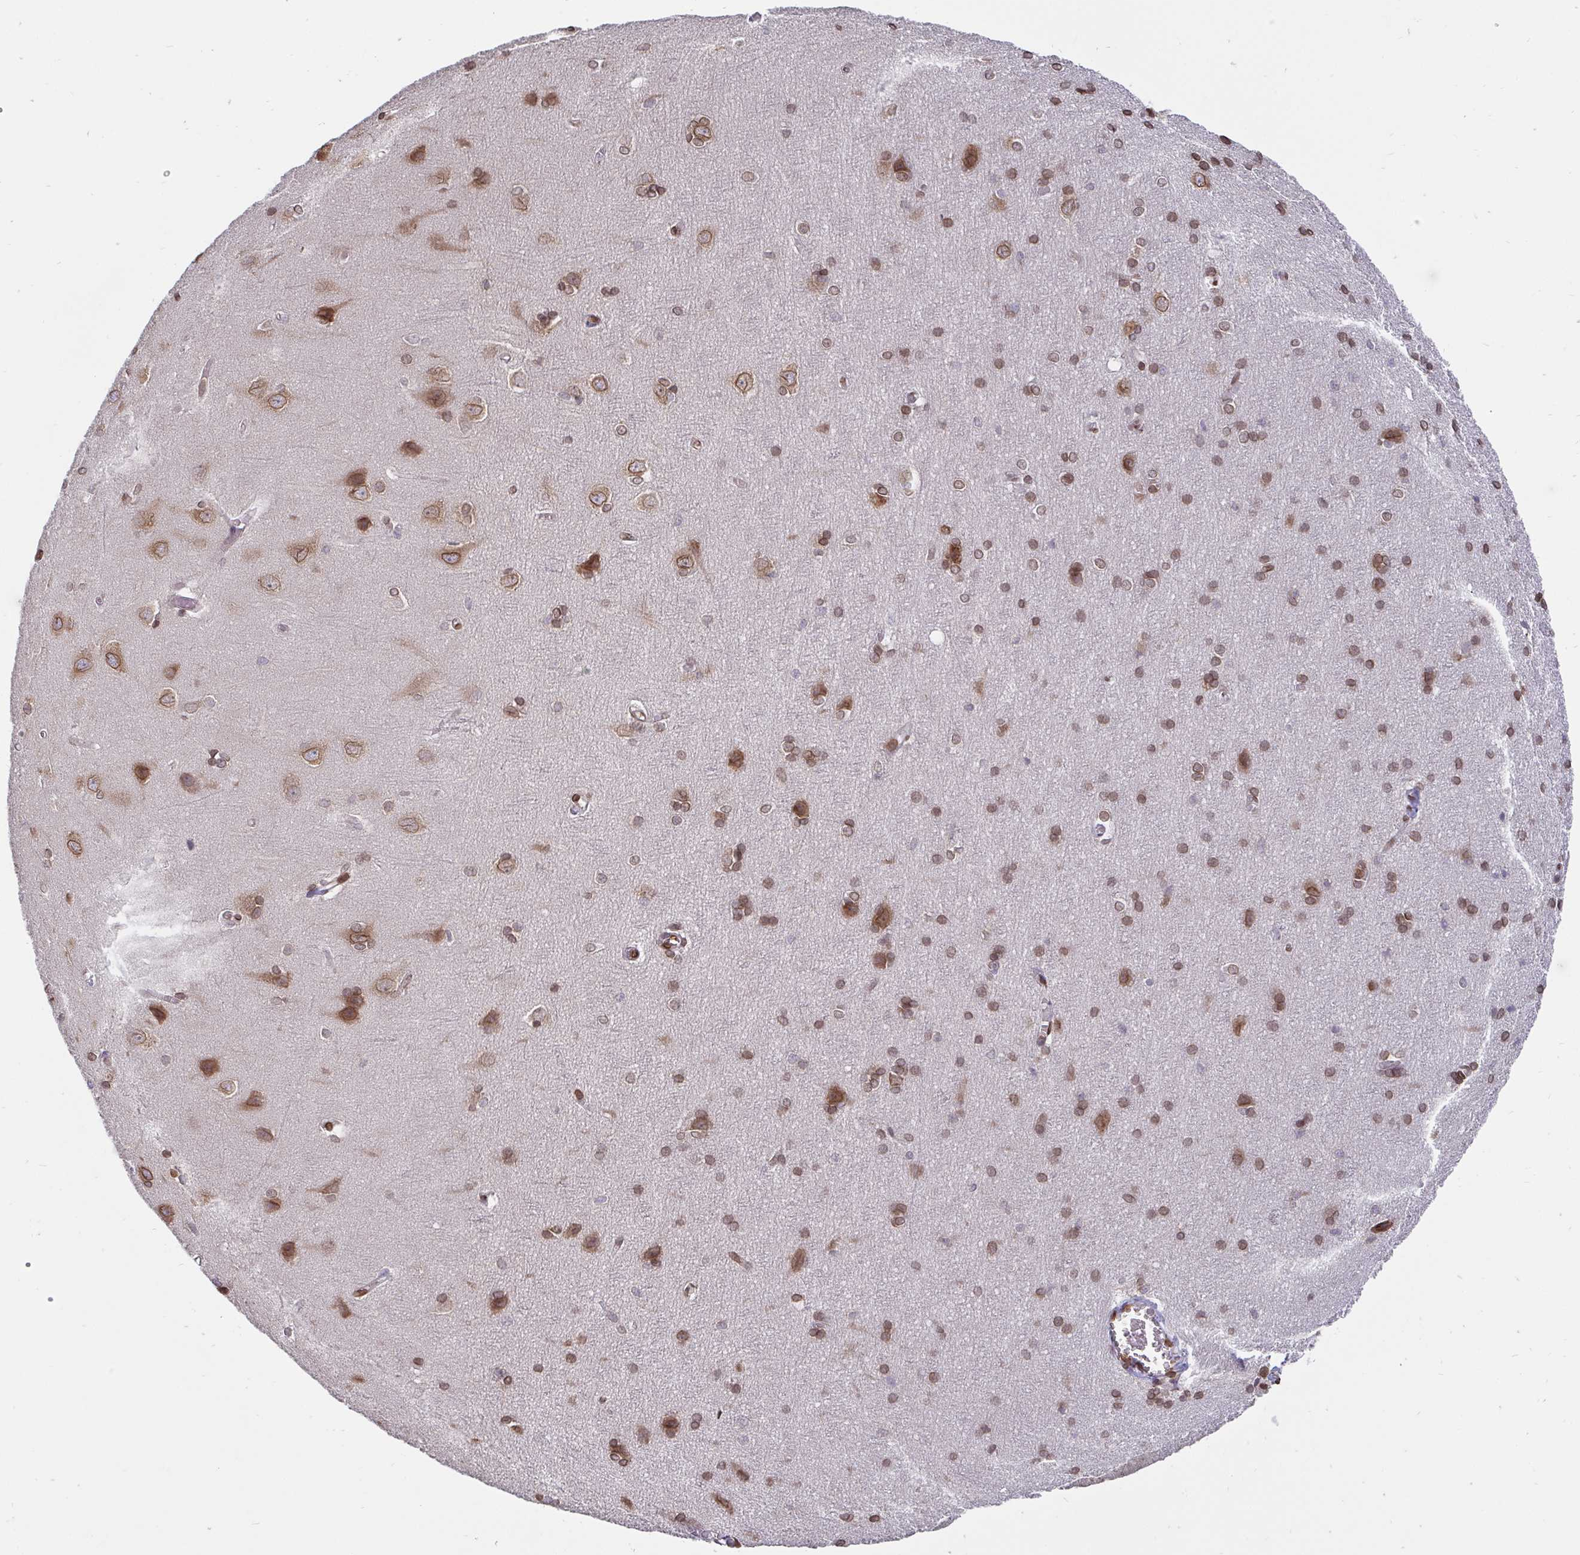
{"staining": {"intensity": "weak", "quantity": "25%-75%", "location": "nuclear"}, "tissue": "cerebral cortex", "cell_type": "Endothelial cells", "image_type": "normal", "snomed": [{"axis": "morphology", "description": "Normal tissue, NOS"}, {"axis": "topography", "description": "Cerebral cortex"}], "caption": "This is a histology image of IHC staining of unremarkable cerebral cortex, which shows weak positivity in the nuclear of endothelial cells.", "gene": "EMD", "patient": {"sex": "male", "age": 37}}